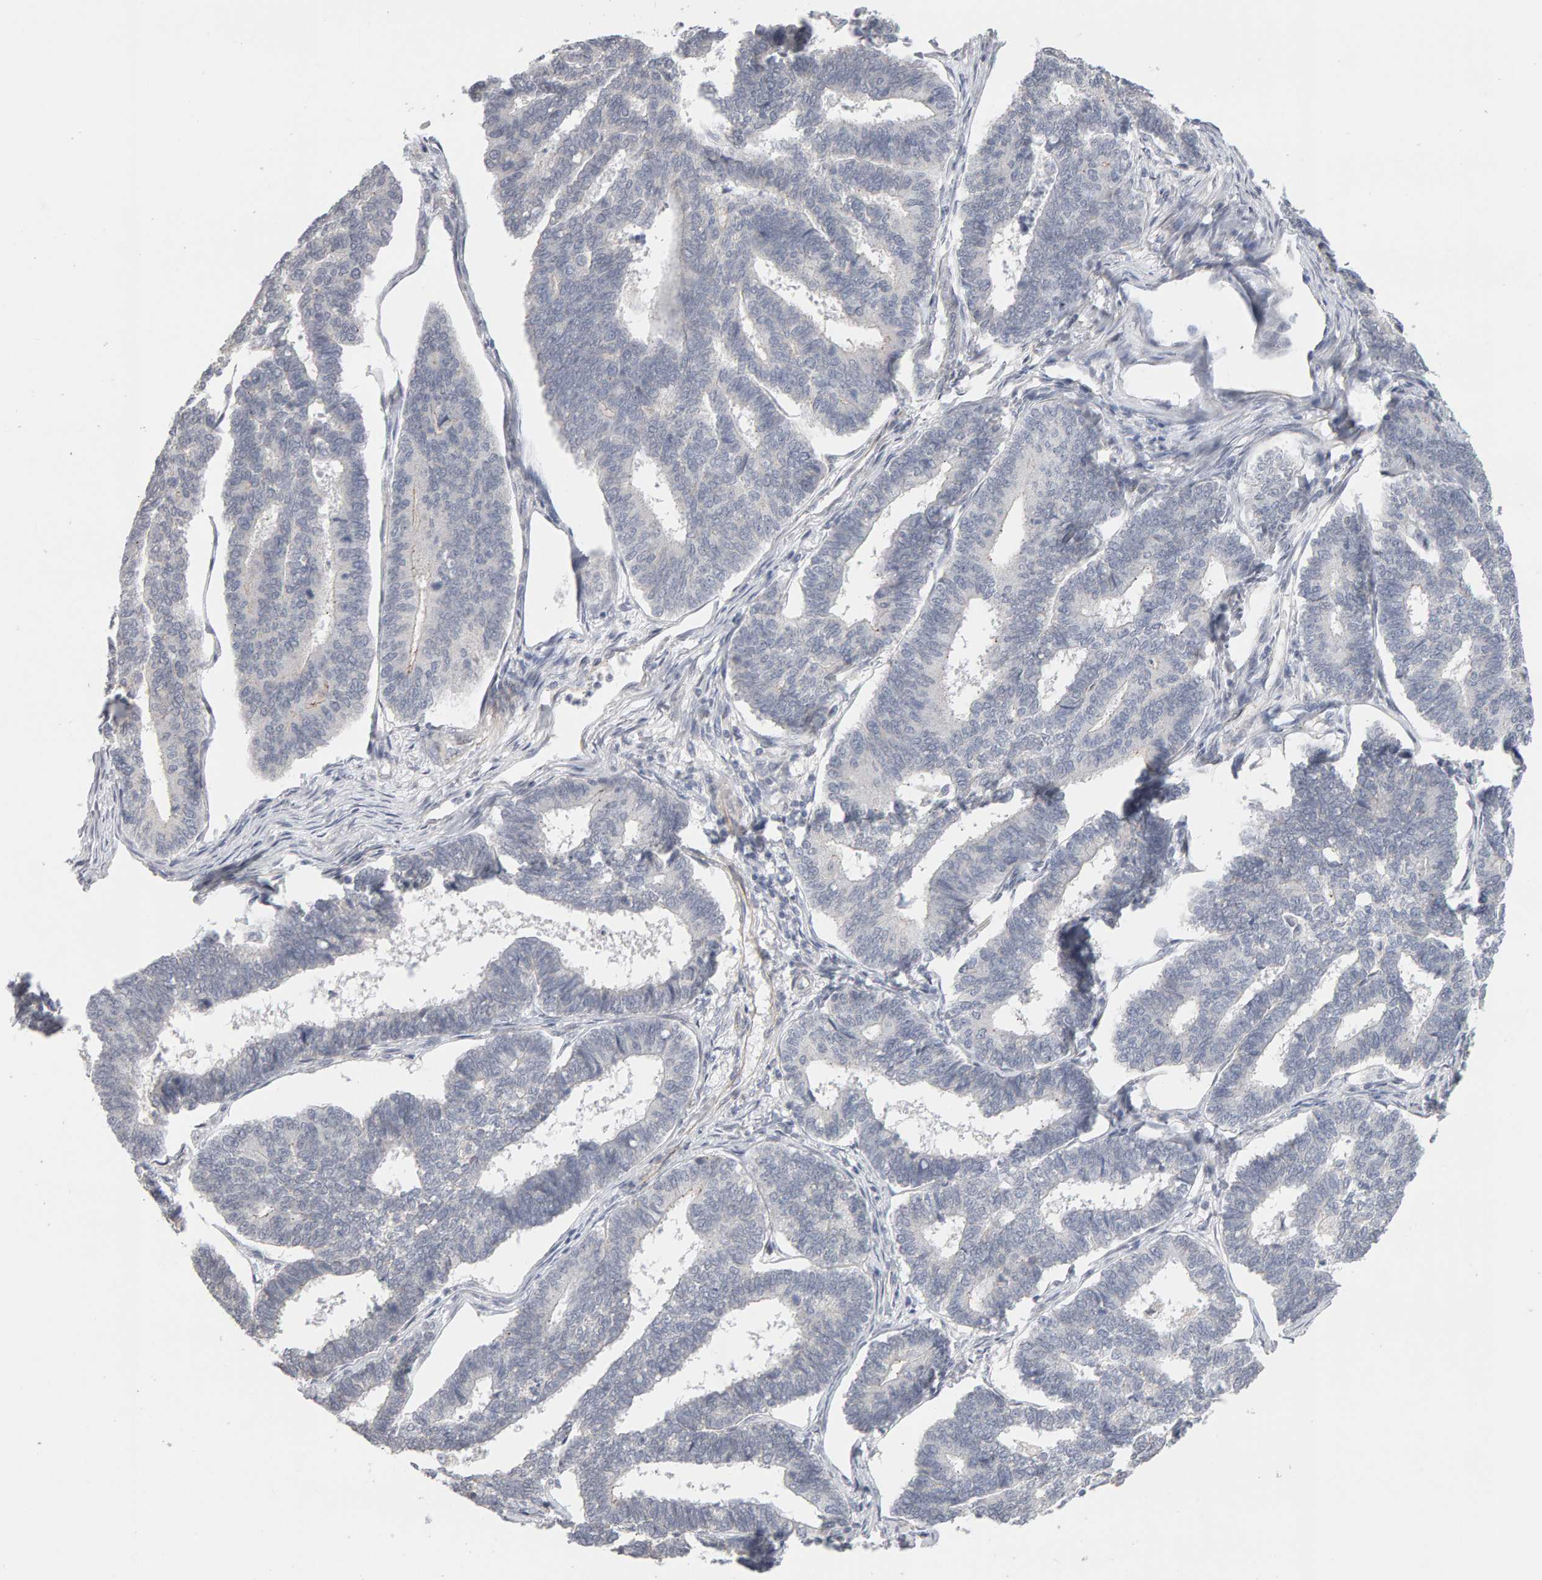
{"staining": {"intensity": "negative", "quantity": "none", "location": "none"}, "tissue": "endometrial cancer", "cell_type": "Tumor cells", "image_type": "cancer", "snomed": [{"axis": "morphology", "description": "Adenocarcinoma, NOS"}, {"axis": "topography", "description": "Endometrium"}], "caption": "Tumor cells show no significant protein staining in endometrial cancer (adenocarcinoma).", "gene": "HNF4A", "patient": {"sex": "female", "age": 70}}